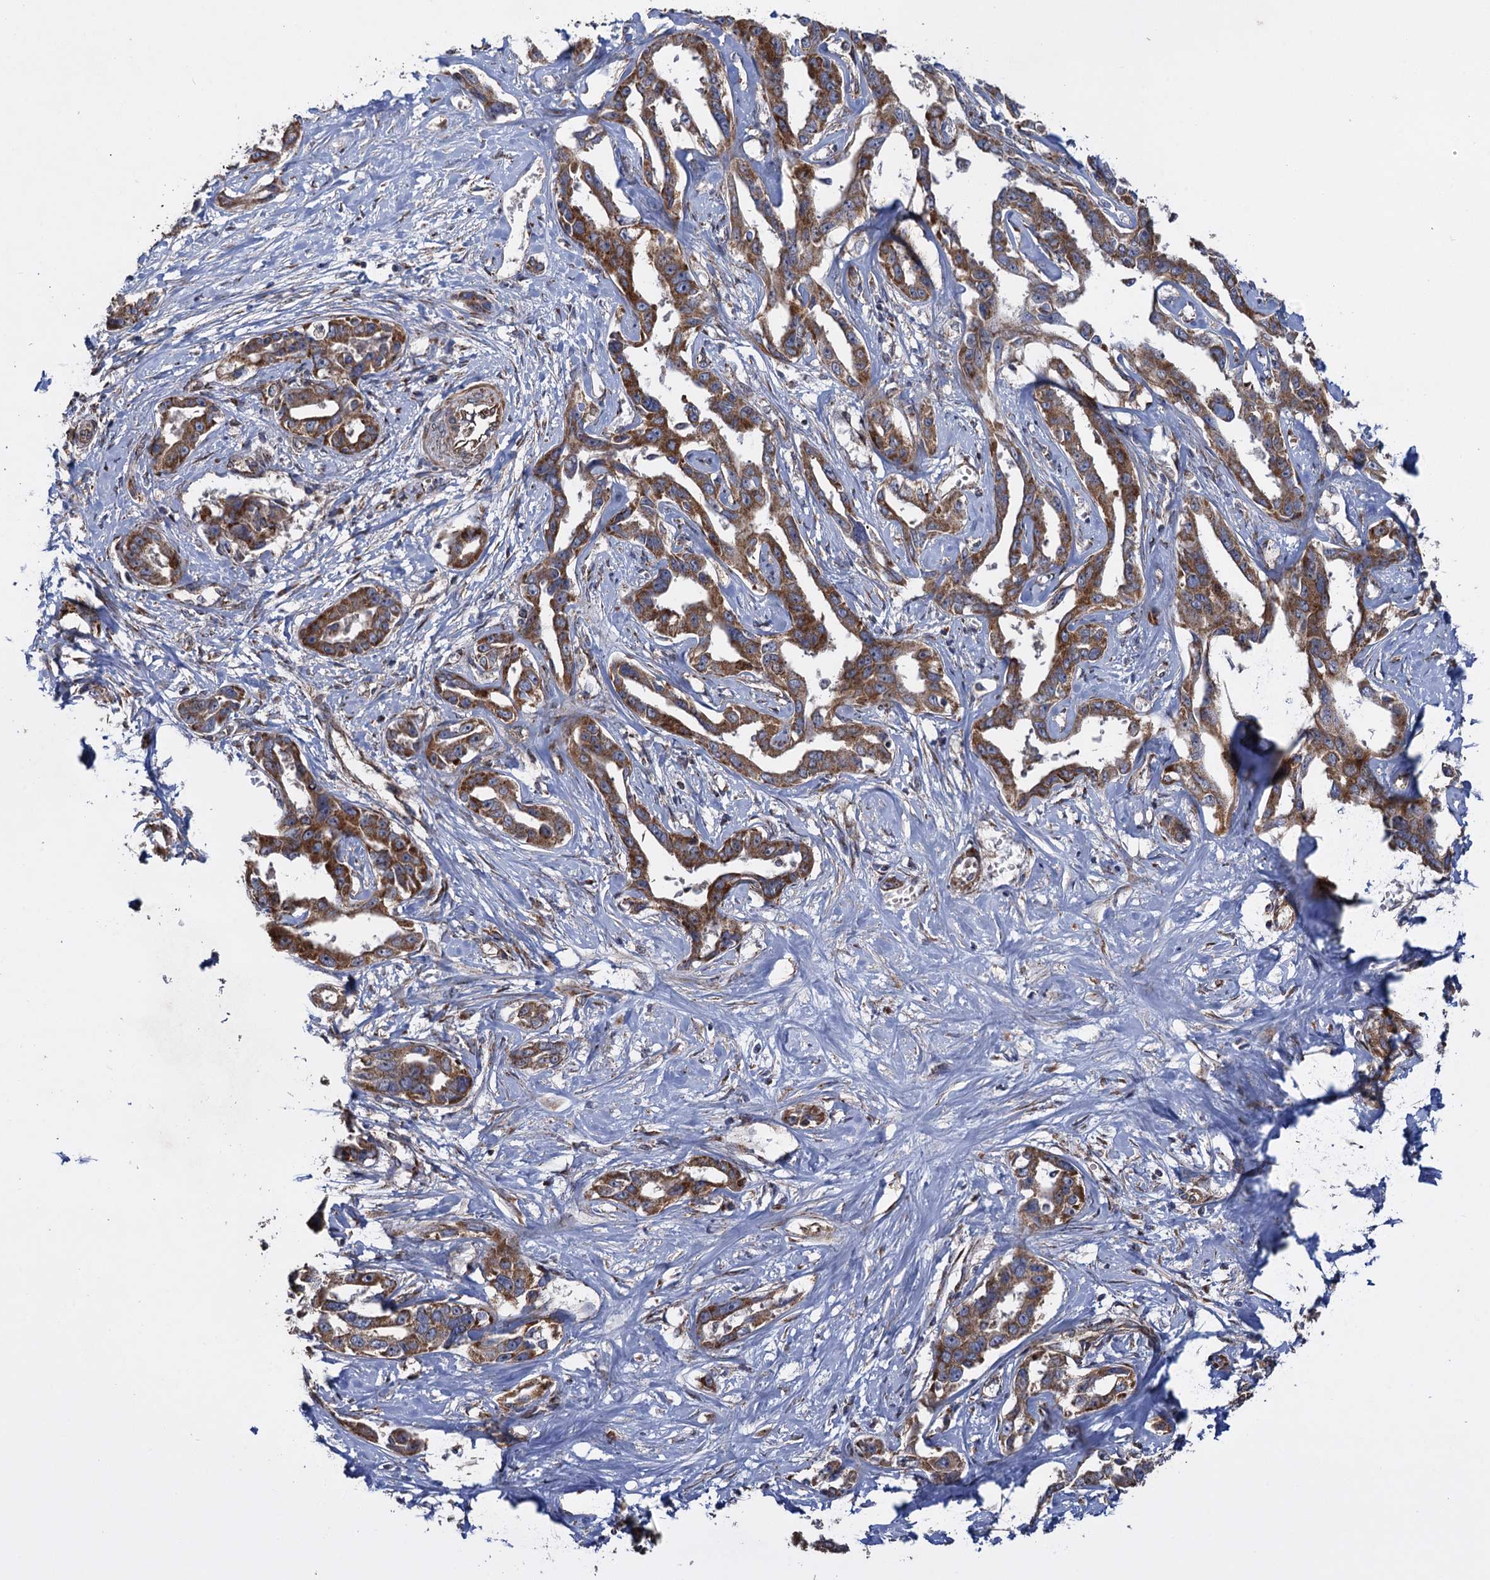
{"staining": {"intensity": "moderate", "quantity": ">75%", "location": "cytoplasmic/membranous"}, "tissue": "liver cancer", "cell_type": "Tumor cells", "image_type": "cancer", "snomed": [{"axis": "morphology", "description": "Cholangiocarcinoma"}, {"axis": "topography", "description": "Liver"}], "caption": "There is medium levels of moderate cytoplasmic/membranous staining in tumor cells of liver cancer (cholangiocarcinoma), as demonstrated by immunohistochemical staining (brown color).", "gene": "HAUS1", "patient": {"sex": "male", "age": 59}}